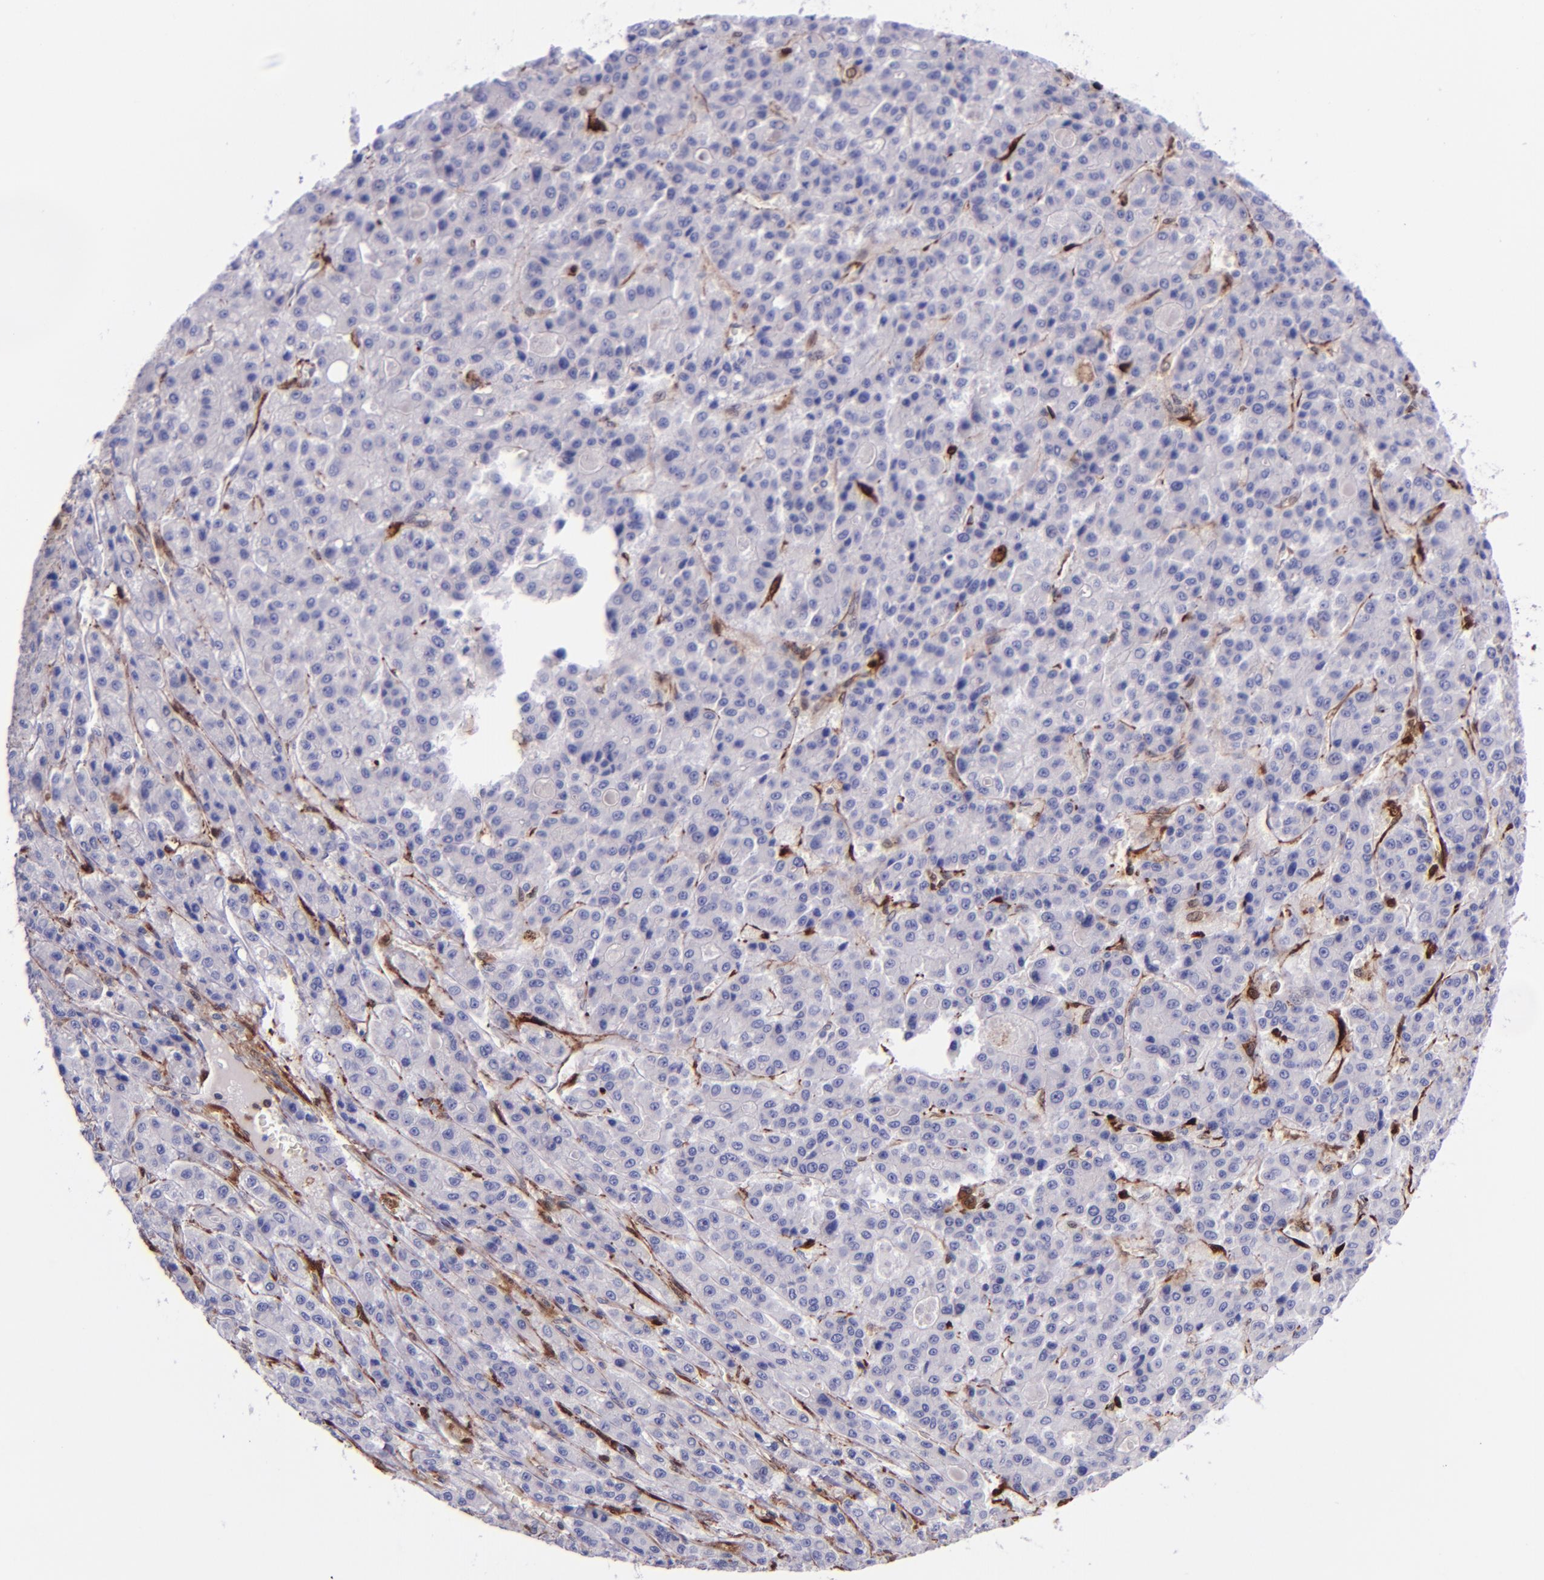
{"staining": {"intensity": "negative", "quantity": "none", "location": "none"}, "tissue": "liver cancer", "cell_type": "Tumor cells", "image_type": "cancer", "snomed": [{"axis": "morphology", "description": "Carcinoma, Hepatocellular, NOS"}, {"axis": "topography", "description": "Liver"}], "caption": "A high-resolution image shows IHC staining of liver cancer, which exhibits no significant positivity in tumor cells.", "gene": "LGALS1", "patient": {"sex": "male", "age": 70}}